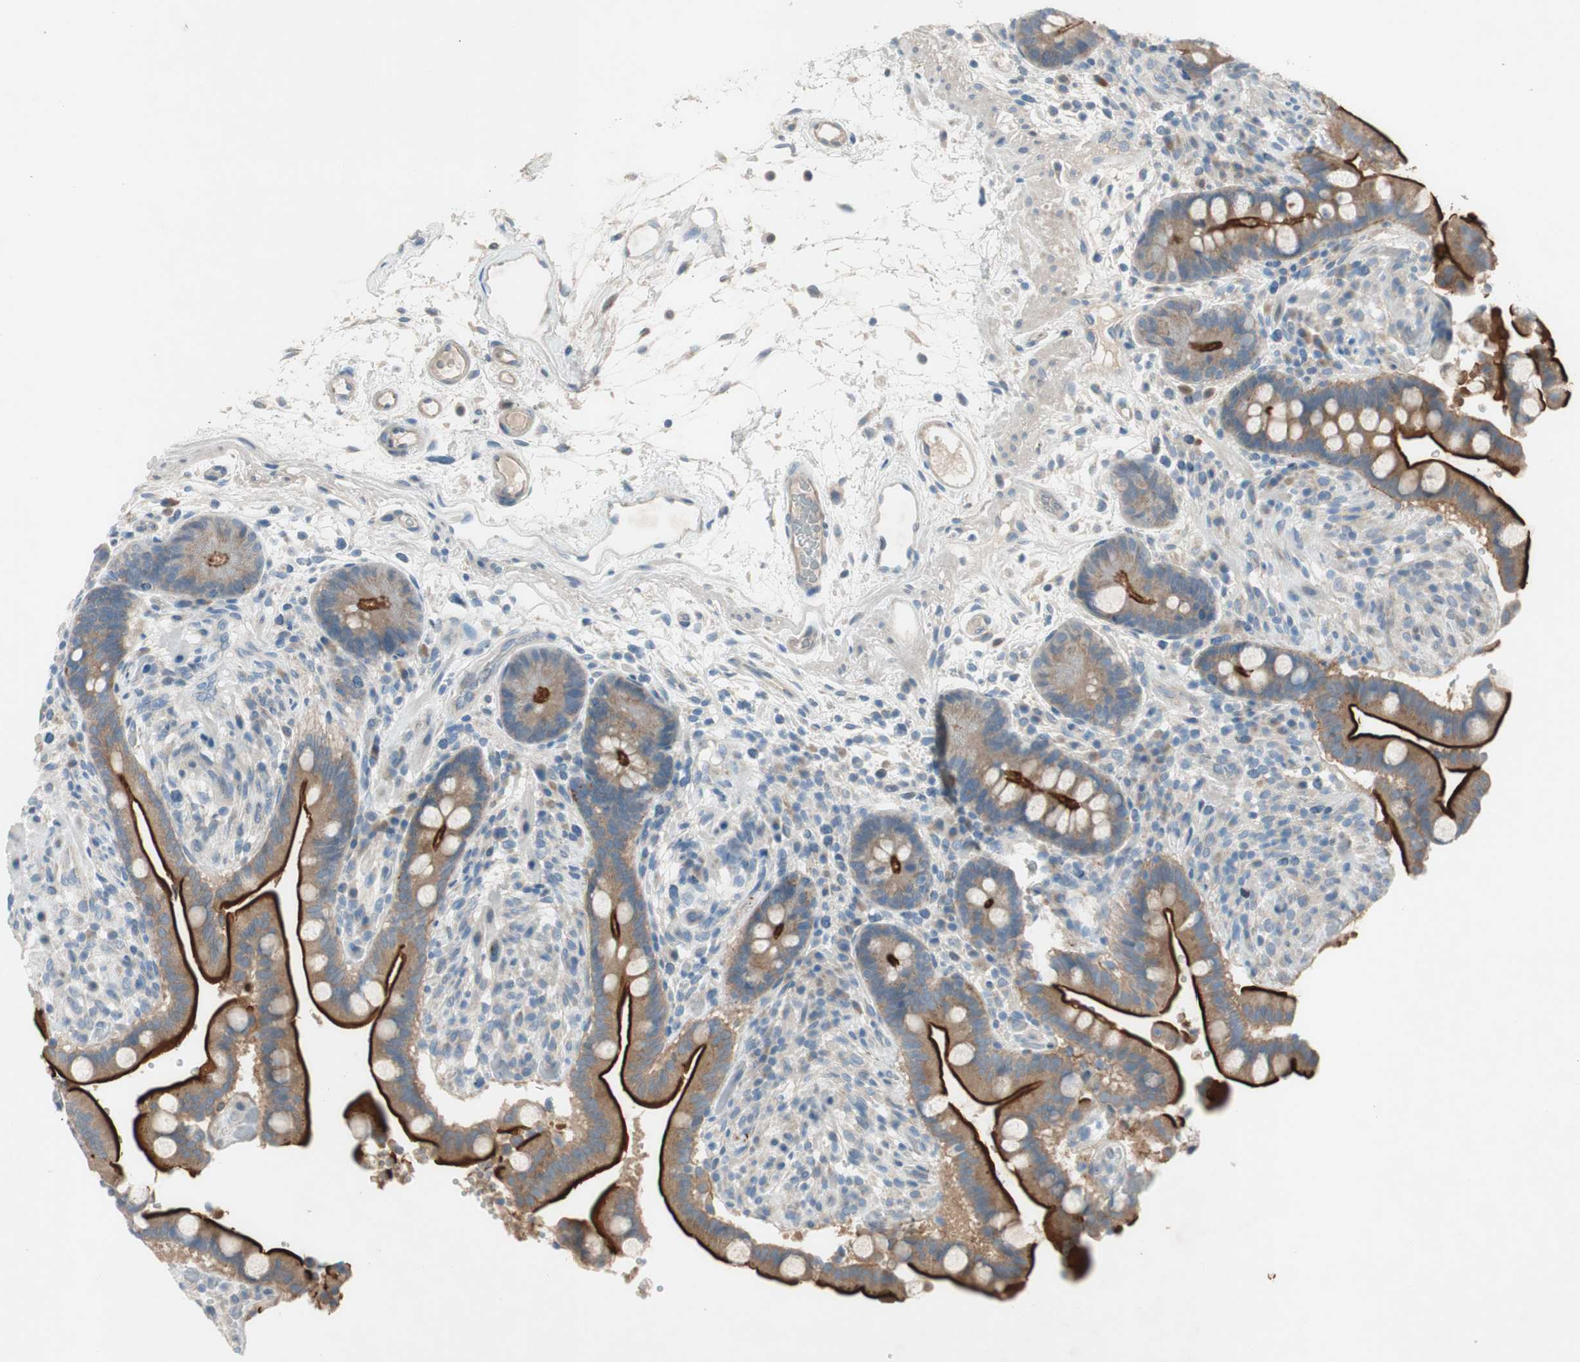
{"staining": {"intensity": "weak", "quantity": "25%-75%", "location": "cytoplasmic/membranous"}, "tissue": "colon", "cell_type": "Endothelial cells", "image_type": "normal", "snomed": [{"axis": "morphology", "description": "Normal tissue, NOS"}, {"axis": "topography", "description": "Colon"}], "caption": "Immunohistochemistry (DAB) staining of normal human colon demonstrates weak cytoplasmic/membranous protein expression in about 25%-75% of endothelial cells.", "gene": "PRRG4", "patient": {"sex": "male", "age": 73}}